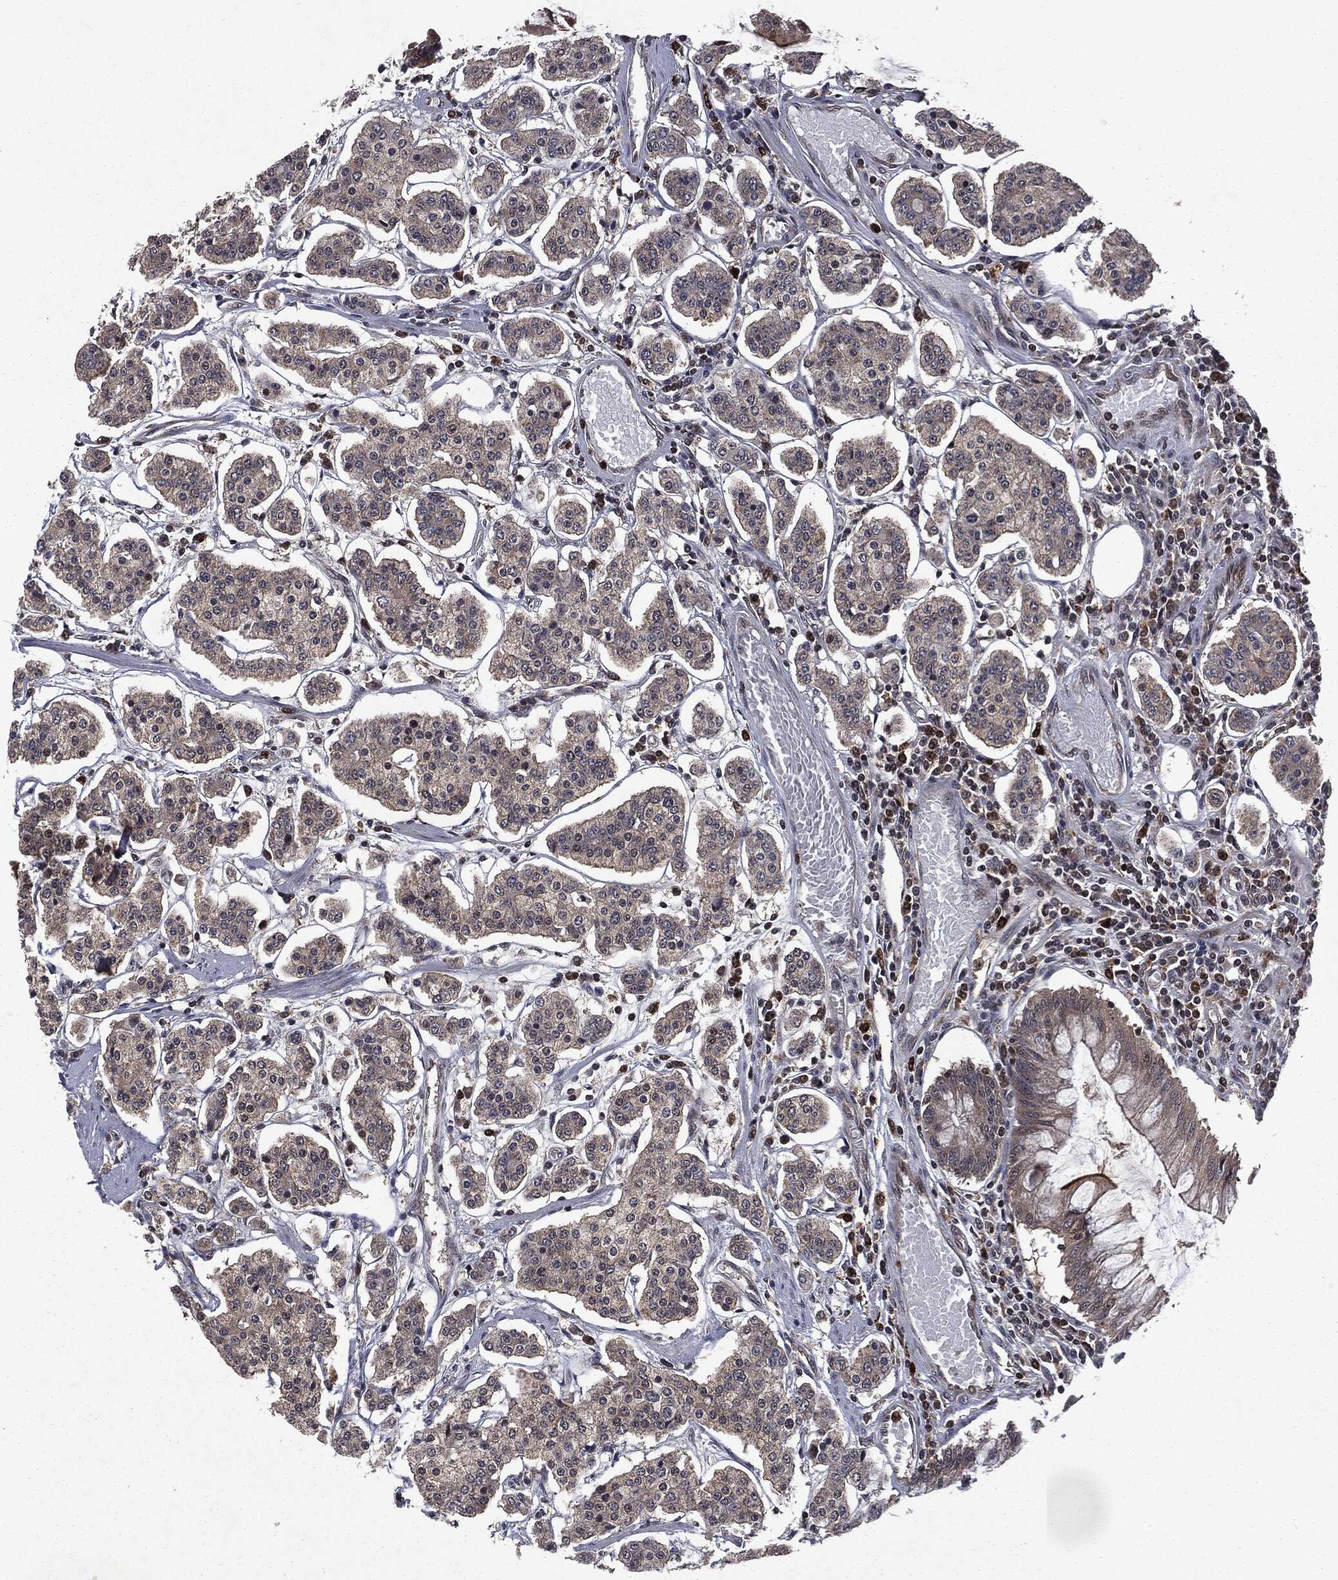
{"staining": {"intensity": "weak", "quantity": "<25%", "location": "cytoplasmic/membranous"}, "tissue": "carcinoid", "cell_type": "Tumor cells", "image_type": "cancer", "snomed": [{"axis": "morphology", "description": "Carcinoid, malignant, NOS"}, {"axis": "topography", "description": "Small intestine"}], "caption": "IHC image of neoplastic tissue: carcinoid (malignant) stained with DAB demonstrates no significant protein positivity in tumor cells.", "gene": "STAU2", "patient": {"sex": "female", "age": 65}}